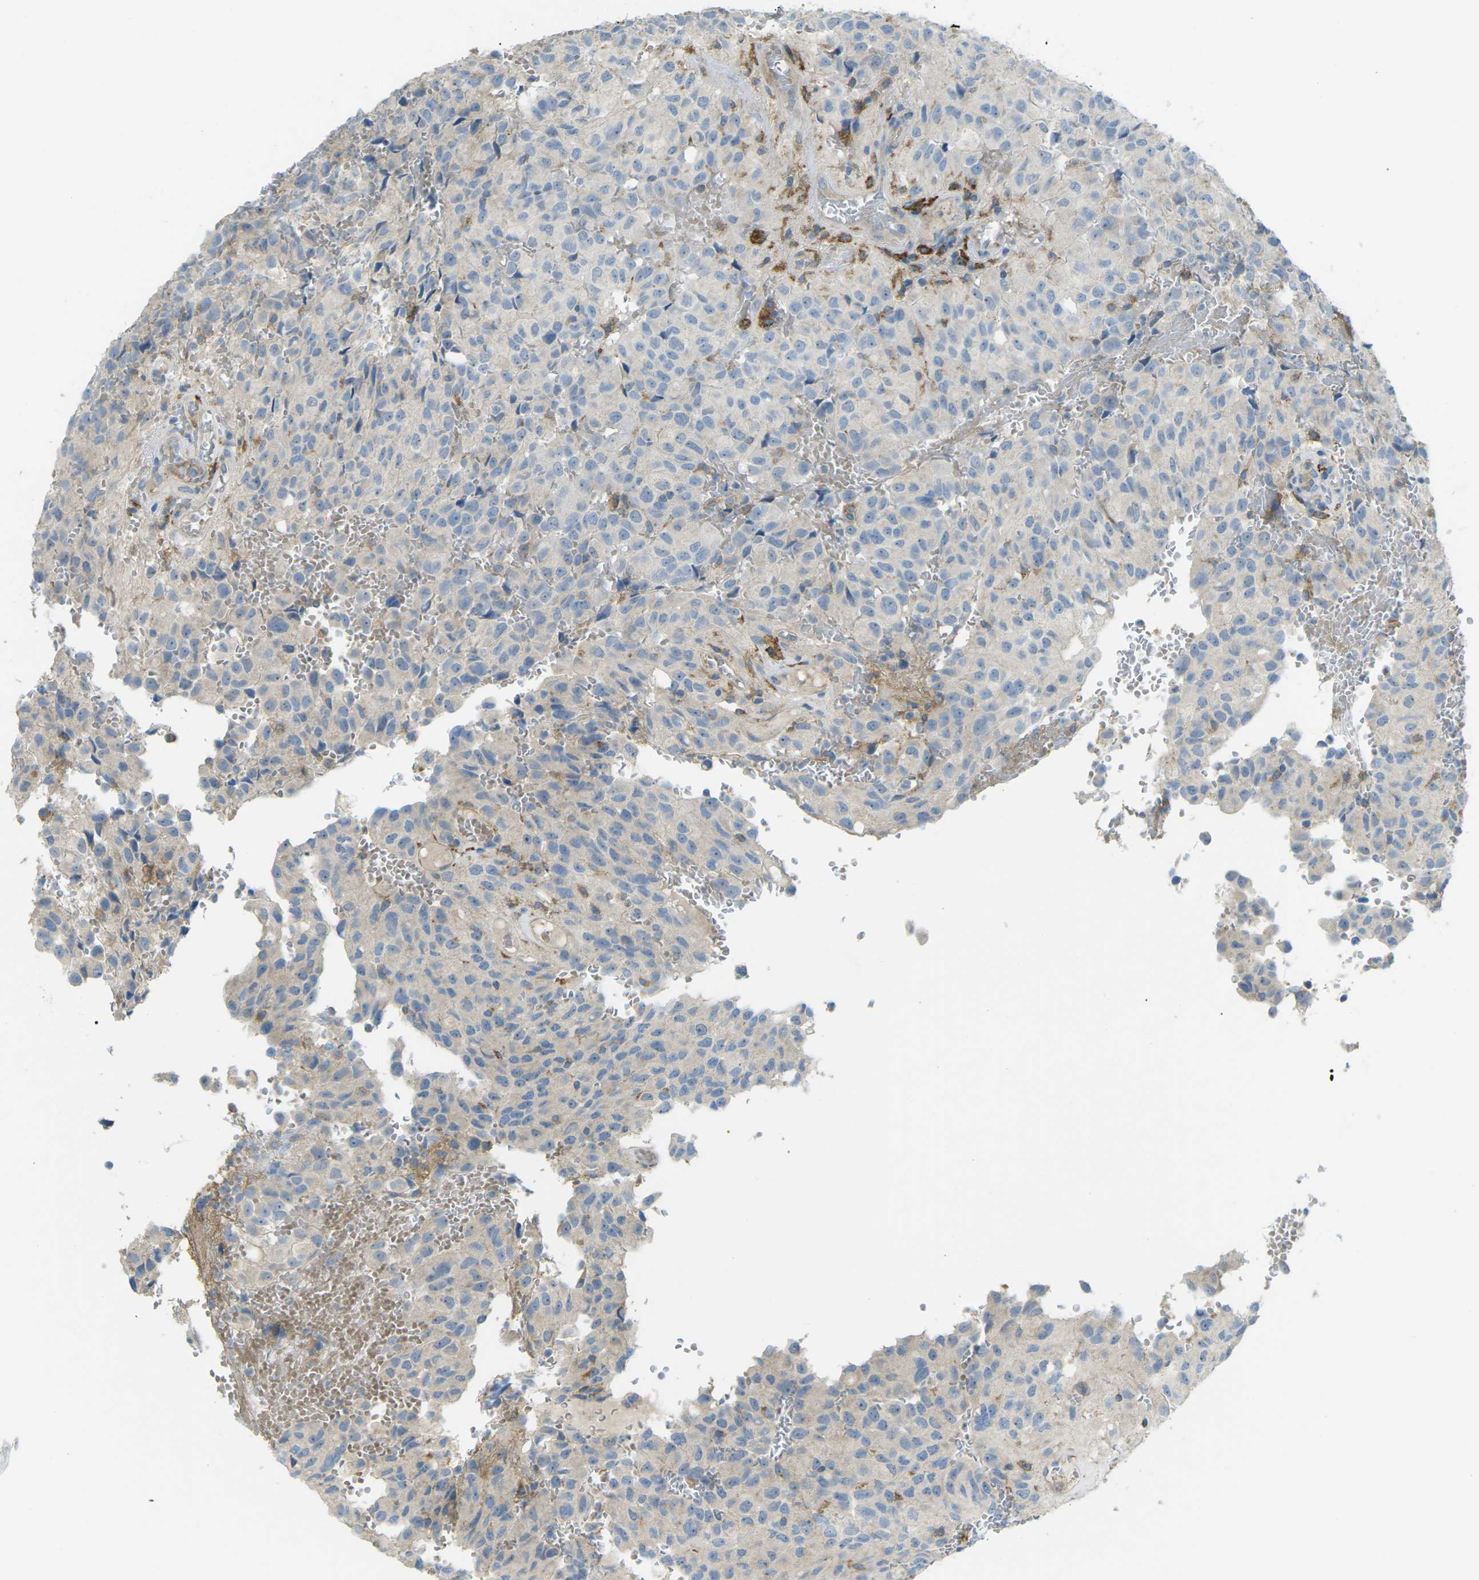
{"staining": {"intensity": "weak", "quantity": "<25%", "location": "cytoplasmic/membranous"}, "tissue": "glioma", "cell_type": "Tumor cells", "image_type": "cancer", "snomed": [{"axis": "morphology", "description": "Glioma, malignant, High grade"}, {"axis": "topography", "description": "Brain"}], "caption": "DAB (3,3'-diaminobenzidine) immunohistochemical staining of glioma demonstrates no significant positivity in tumor cells.", "gene": "MYLK4", "patient": {"sex": "male", "age": 32}}